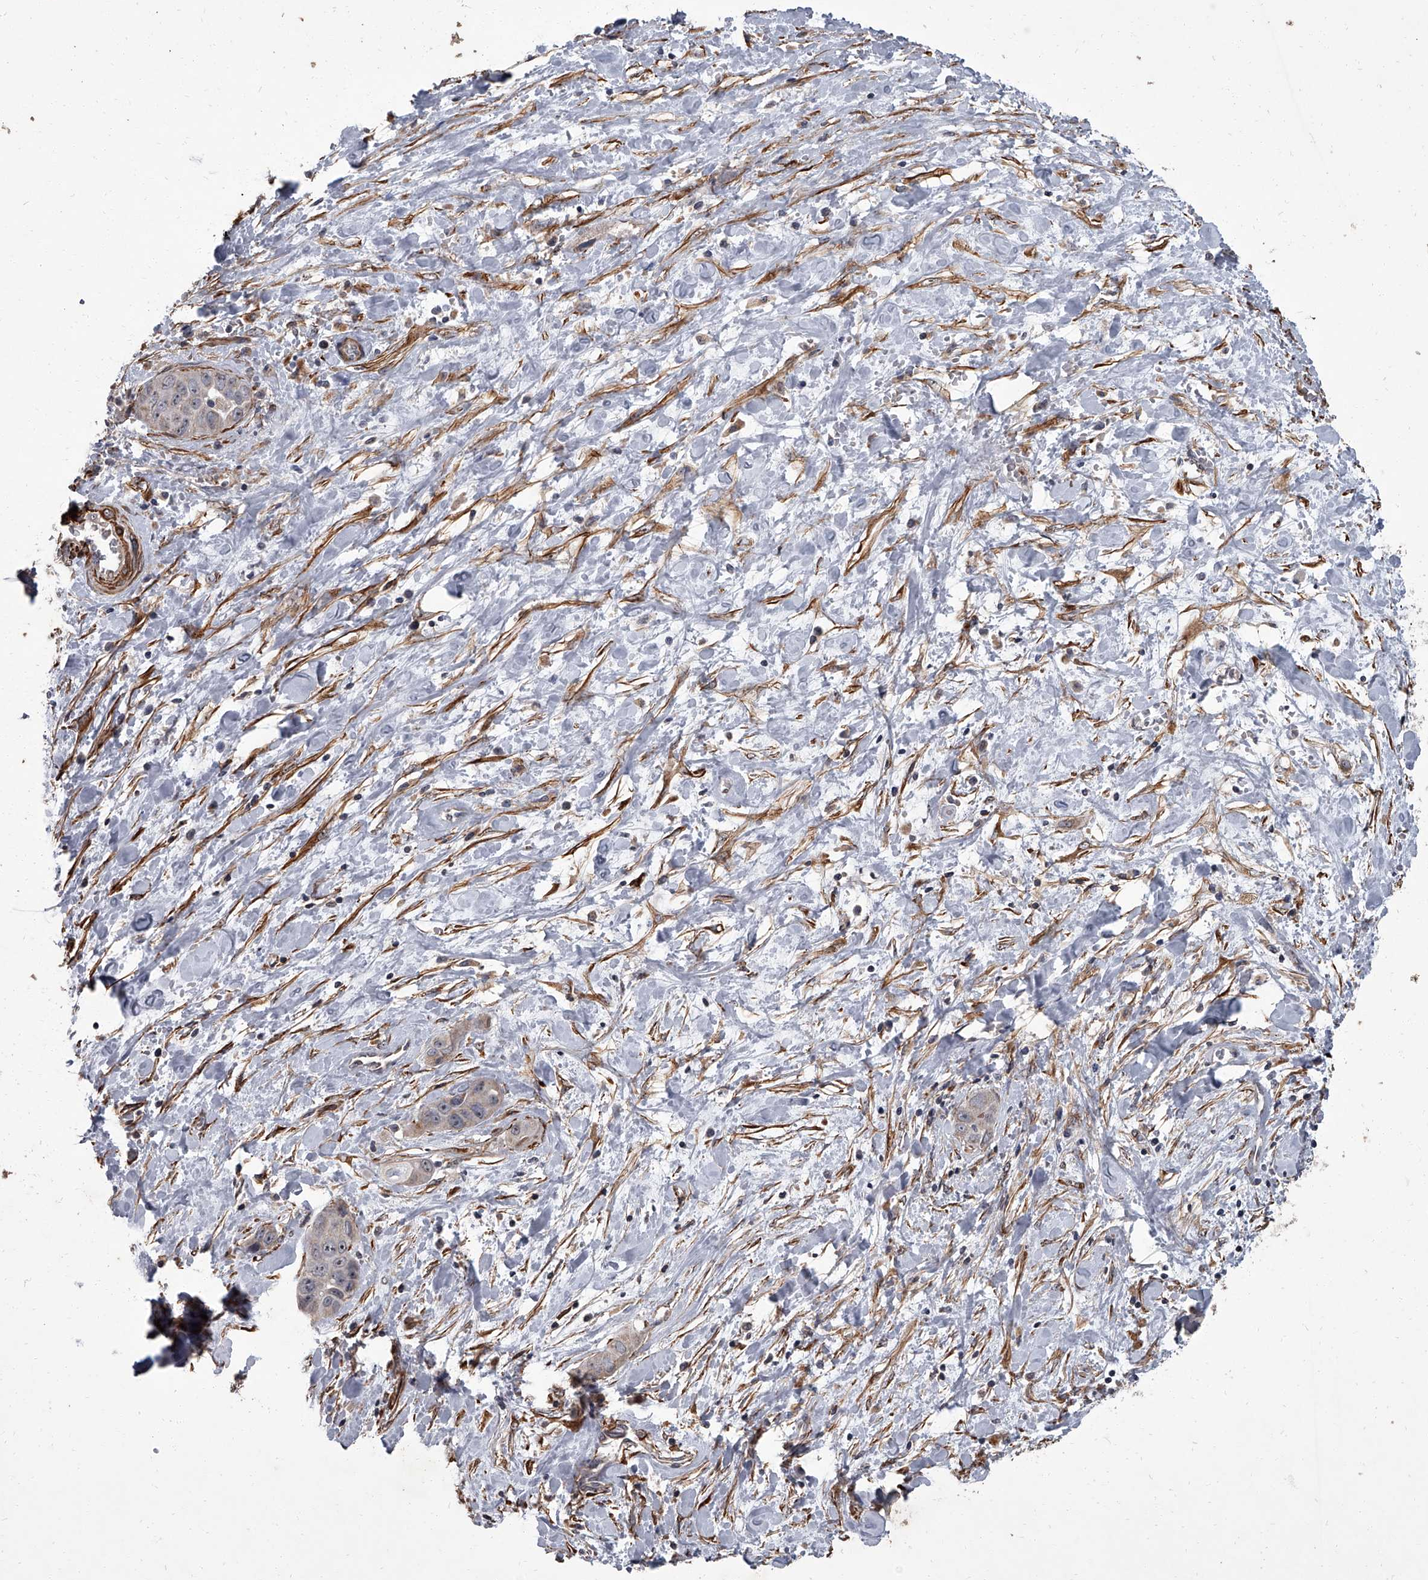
{"staining": {"intensity": "weak", "quantity": "<25%", "location": "cytoplasmic/membranous"}, "tissue": "liver cancer", "cell_type": "Tumor cells", "image_type": "cancer", "snomed": [{"axis": "morphology", "description": "Cholangiocarcinoma"}, {"axis": "topography", "description": "Liver"}], "caption": "Liver cancer was stained to show a protein in brown. There is no significant staining in tumor cells.", "gene": "SIRT4", "patient": {"sex": "female", "age": 52}}